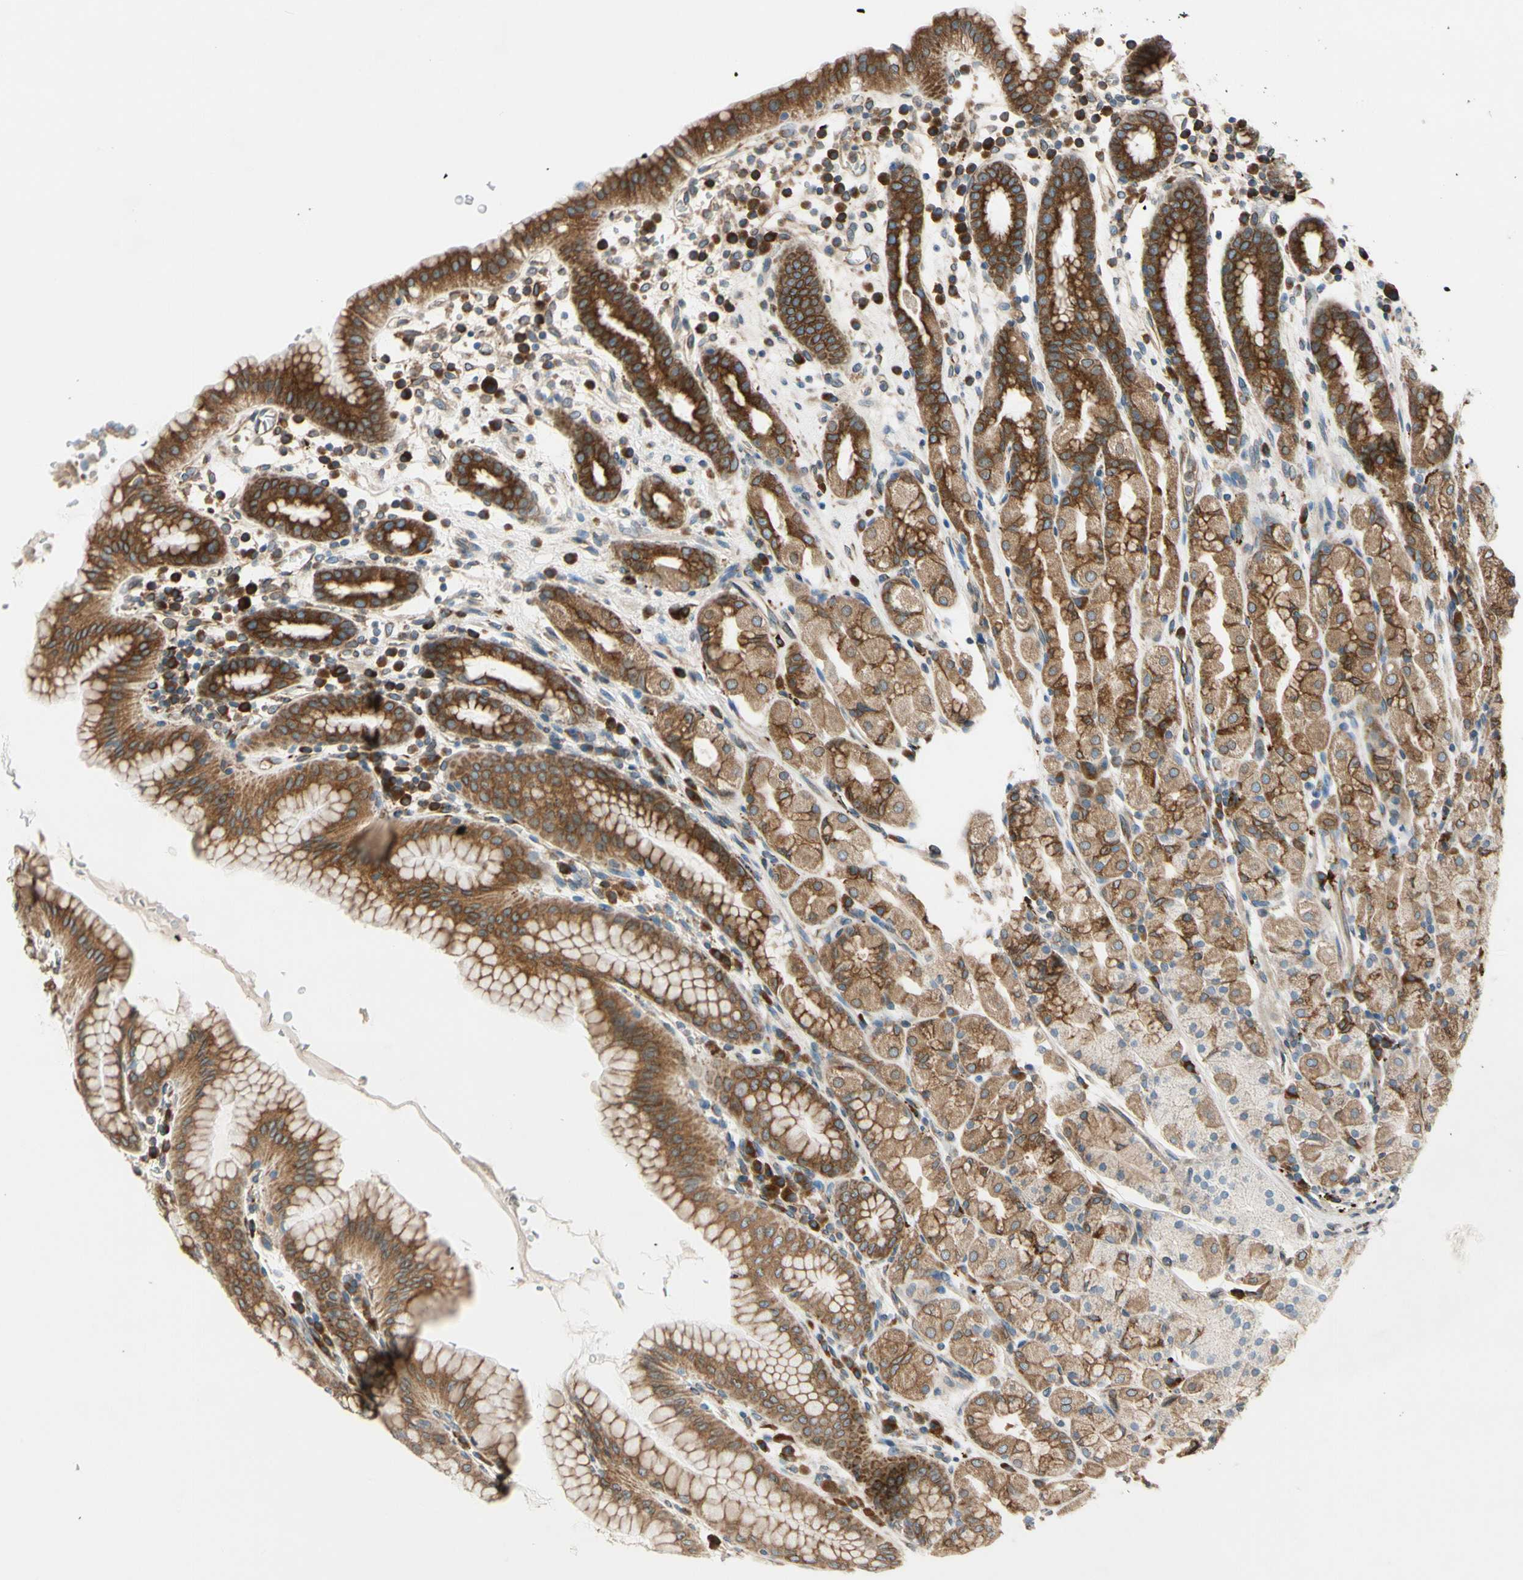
{"staining": {"intensity": "strong", "quantity": ">75%", "location": "cytoplasmic/membranous"}, "tissue": "stomach", "cell_type": "Glandular cells", "image_type": "normal", "snomed": [{"axis": "morphology", "description": "Normal tissue, NOS"}, {"axis": "topography", "description": "Stomach, upper"}], "caption": "Protein expression analysis of benign stomach reveals strong cytoplasmic/membranous staining in approximately >75% of glandular cells.", "gene": "CLCC1", "patient": {"sex": "male", "age": 68}}